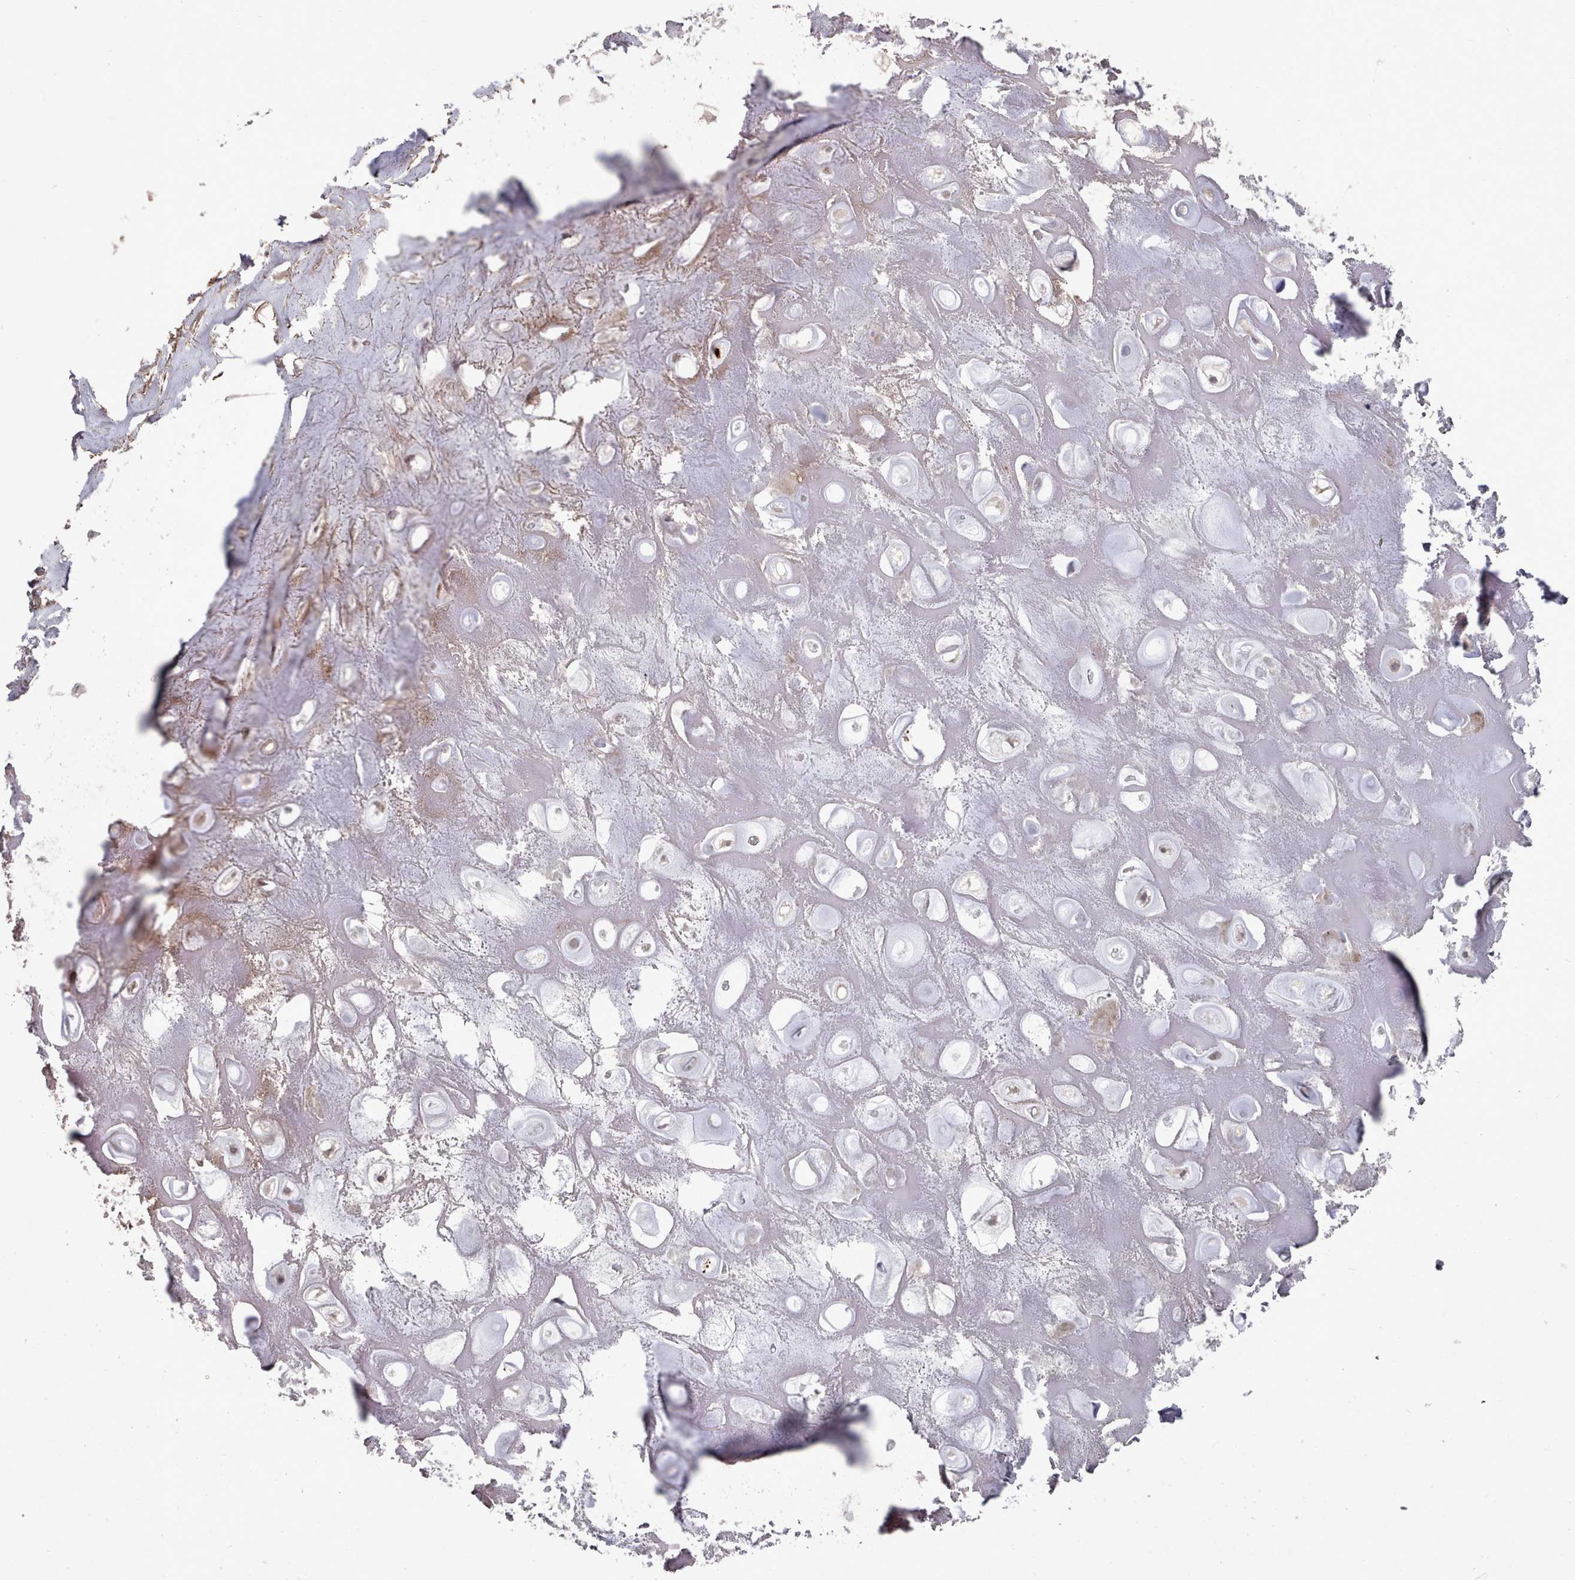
{"staining": {"intensity": "negative", "quantity": "none", "location": "none"}, "tissue": "adipose tissue", "cell_type": "Adipocytes", "image_type": "normal", "snomed": [{"axis": "morphology", "description": "Normal tissue, NOS"}, {"axis": "topography", "description": "Cartilage tissue"}], "caption": "Immunohistochemical staining of unremarkable adipose tissue demonstrates no significant expression in adipocytes.", "gene": "COL8A2", "patient": {"sex": "male", "age": 81}}